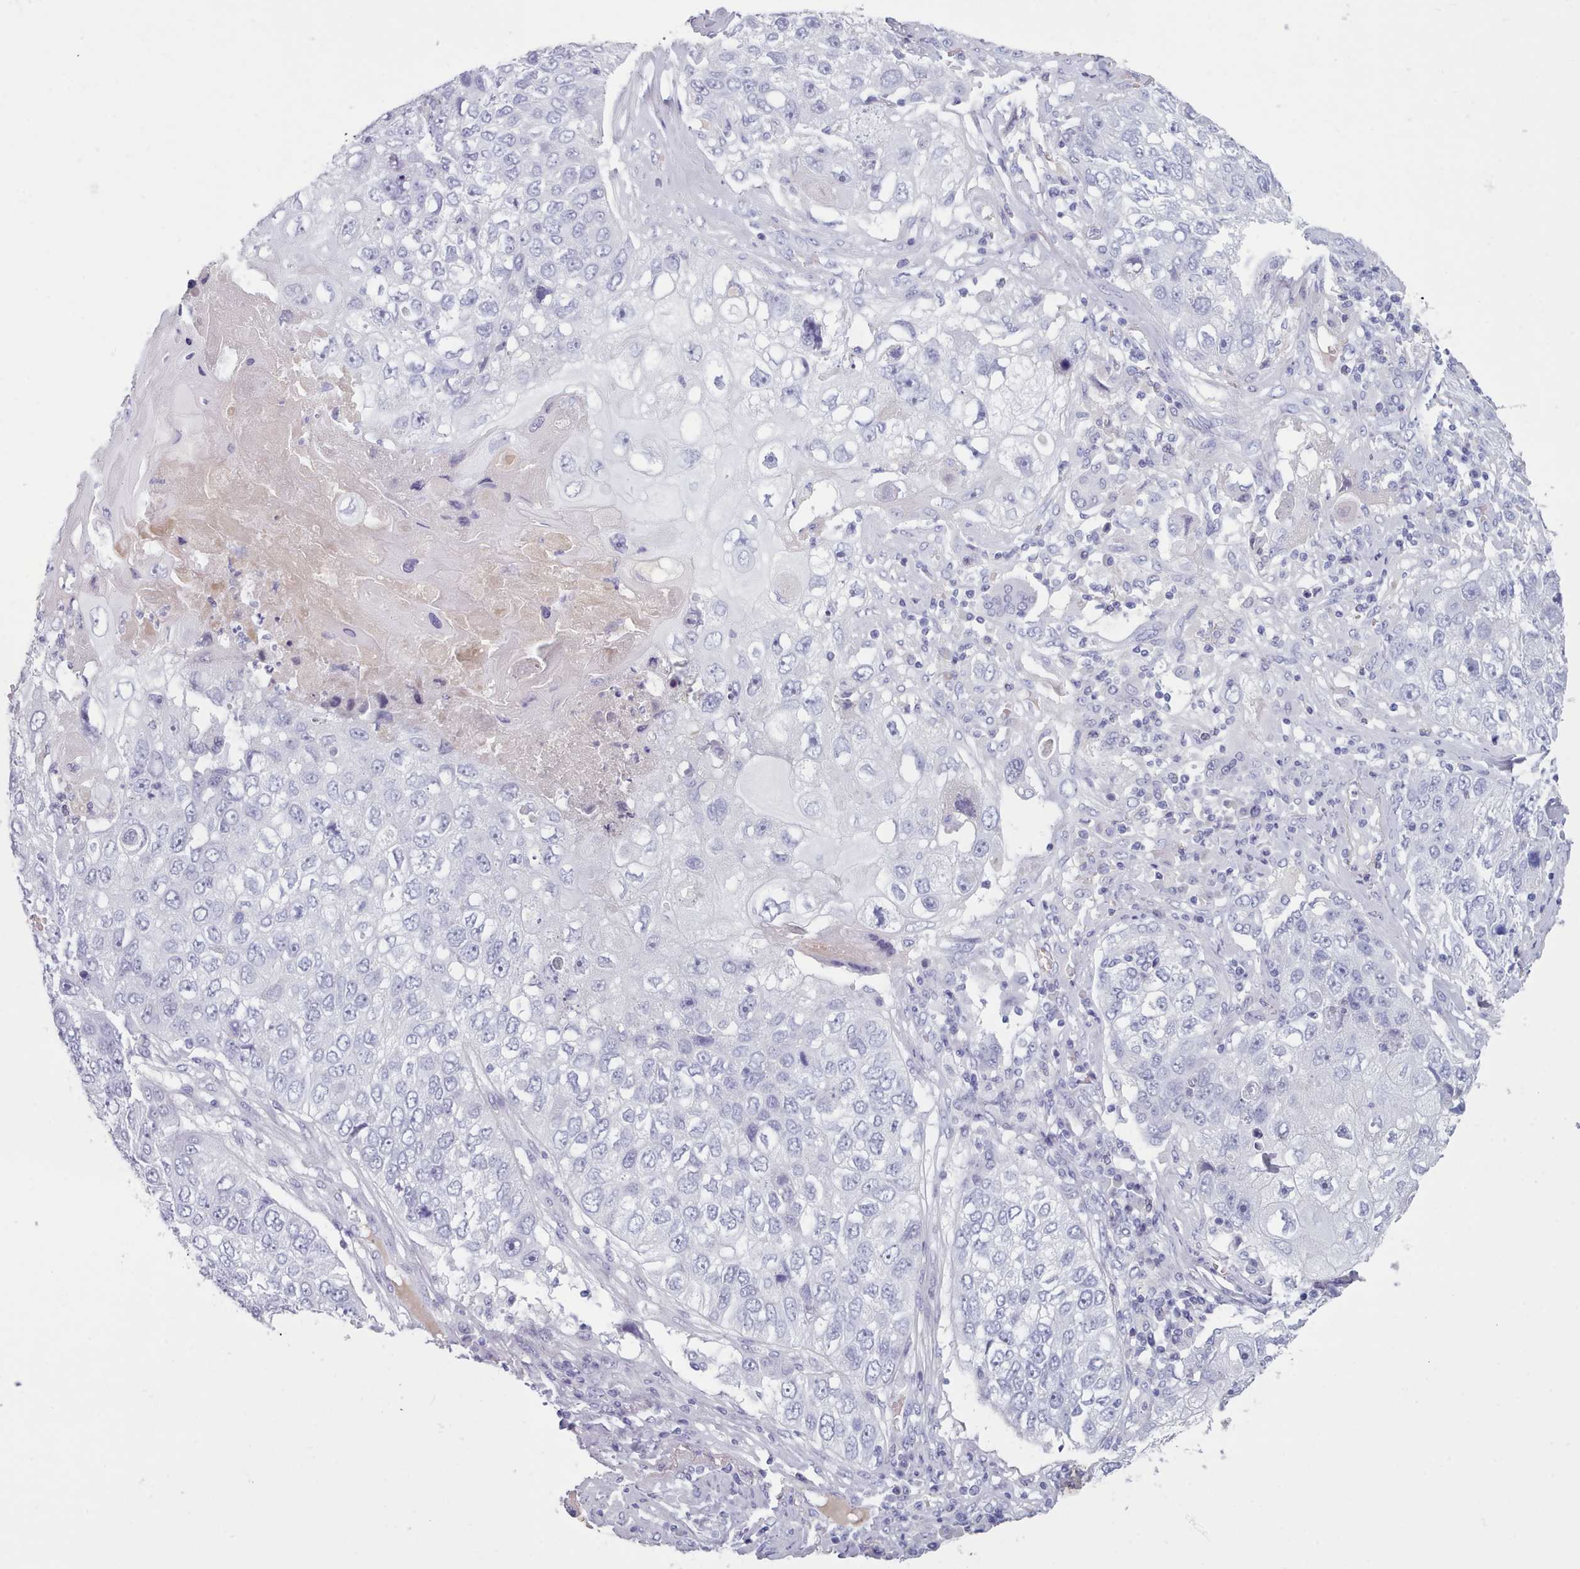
{"staining": {"intensity": "negative", "quantity": "none", "location": "none"}, "tissue": "lung cancer", "cell_type": "Tumor cells", "image_type": "cancer", "snomed": [{"axis": "morphology", "description": "Squamous cell carcinoma, NOS"}, {"axis": "topography", "description": "Lung"}], "caption": "Photomicrograph shows no protein positivity in tumor cells of lung cancer (squamous cell carcinoma) tissue. The staining is performed using DAB brown chromogen with nuclei counter-stained in using hematoxylin.", "gene": "ZNF43", "patient": {"sex": "male", "age": 61}}